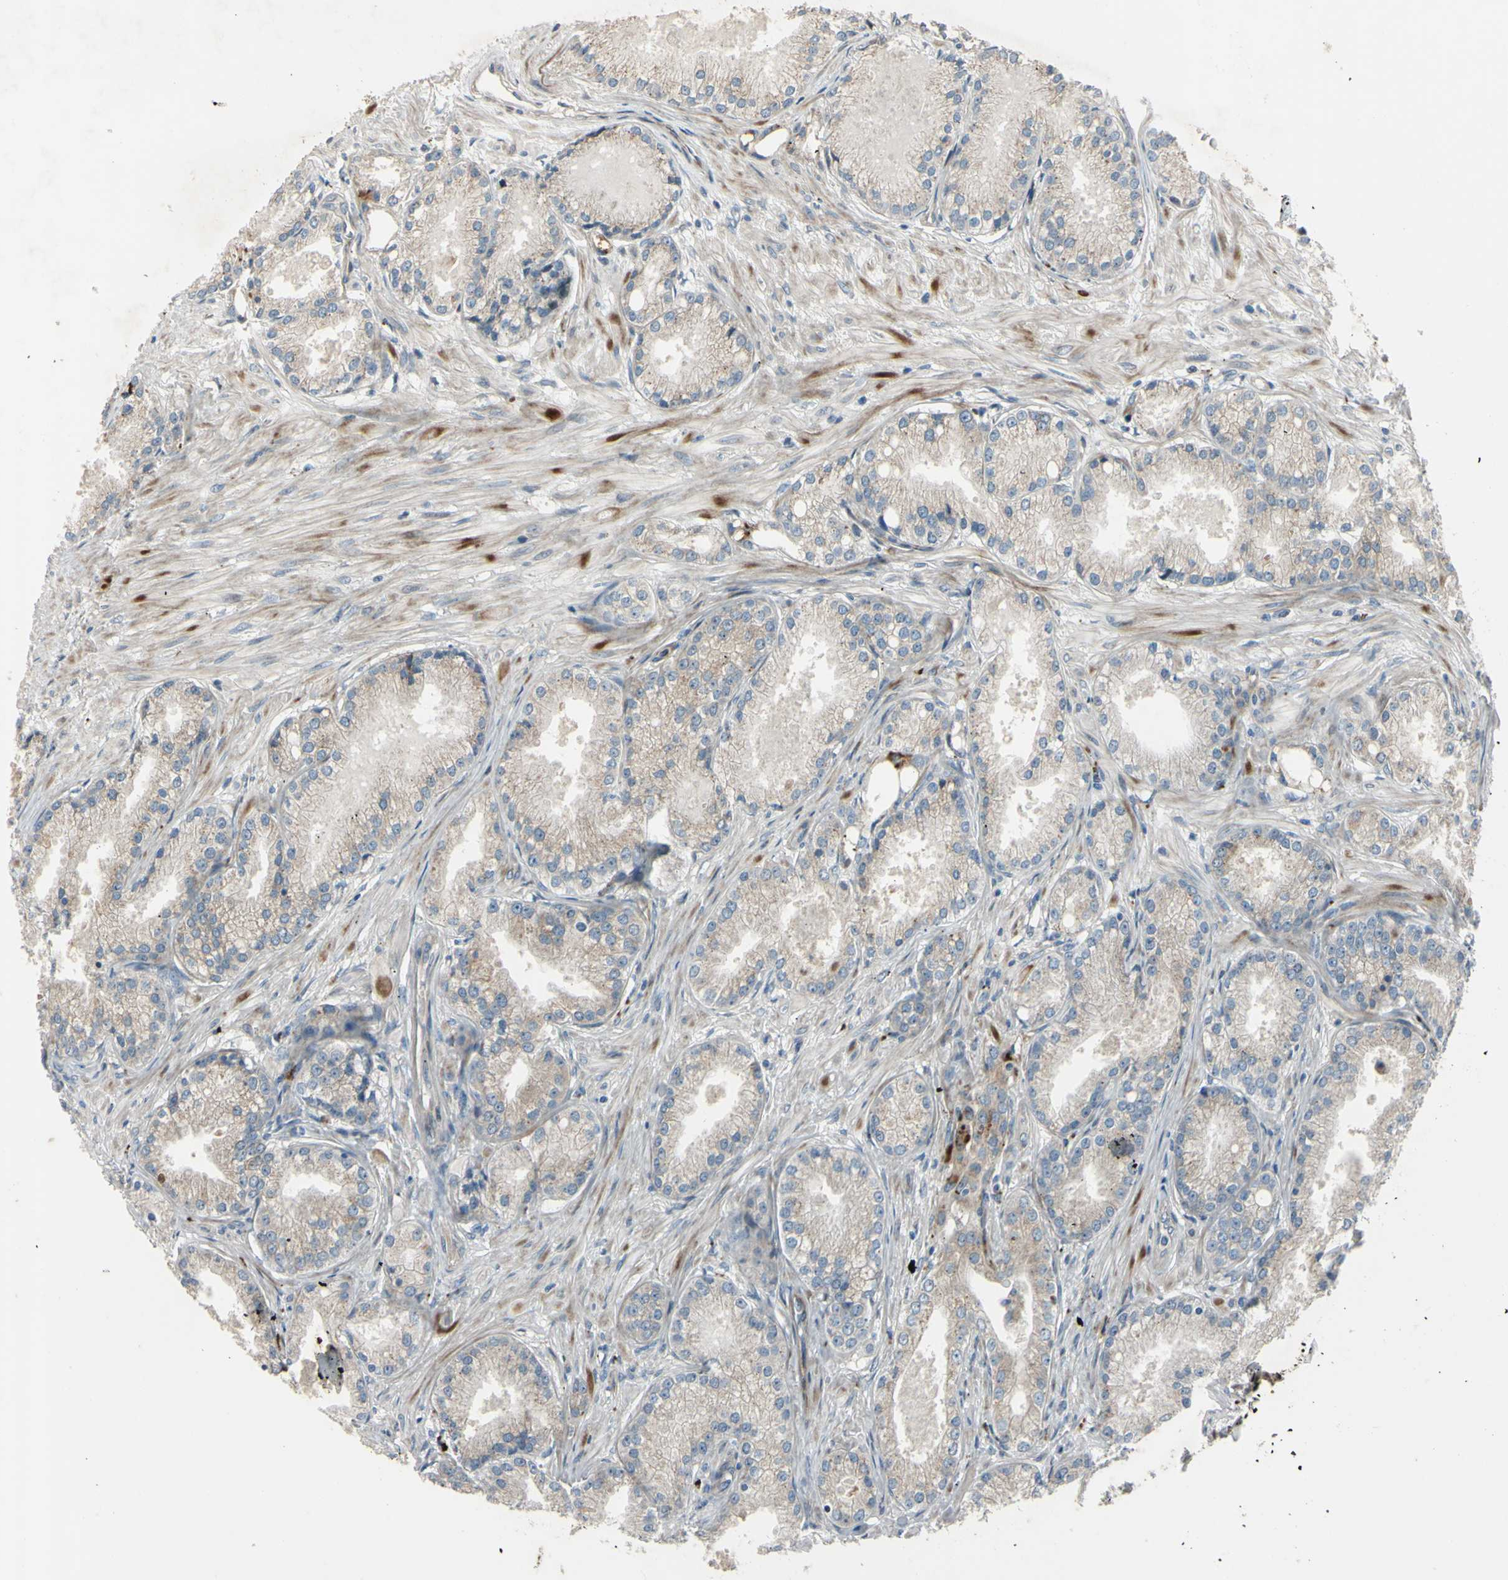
{"staining": {"intensity": "weak", "quantity": ">75%", "location": "cytoplasmic/membranous"}, "tissue": "prostate cancer", "cell_type": "Tumor cells", "image_type": "cancer", "snomed": [{"axis": "morphology", "description": "Adenocarcinoma, Low grade"}, {"axis": "topography", "description": "Prostate"}], "caption": "The image reveals immunohistochemical staining of prostate cancer (low-grade adenocarcinoma). There is weak cytoplasmic/membranous positivity is appreciated in approximately >75% of tumor cells.", "gene": "NDFIP1", "patient": {"sex": "male", "age": 72}}